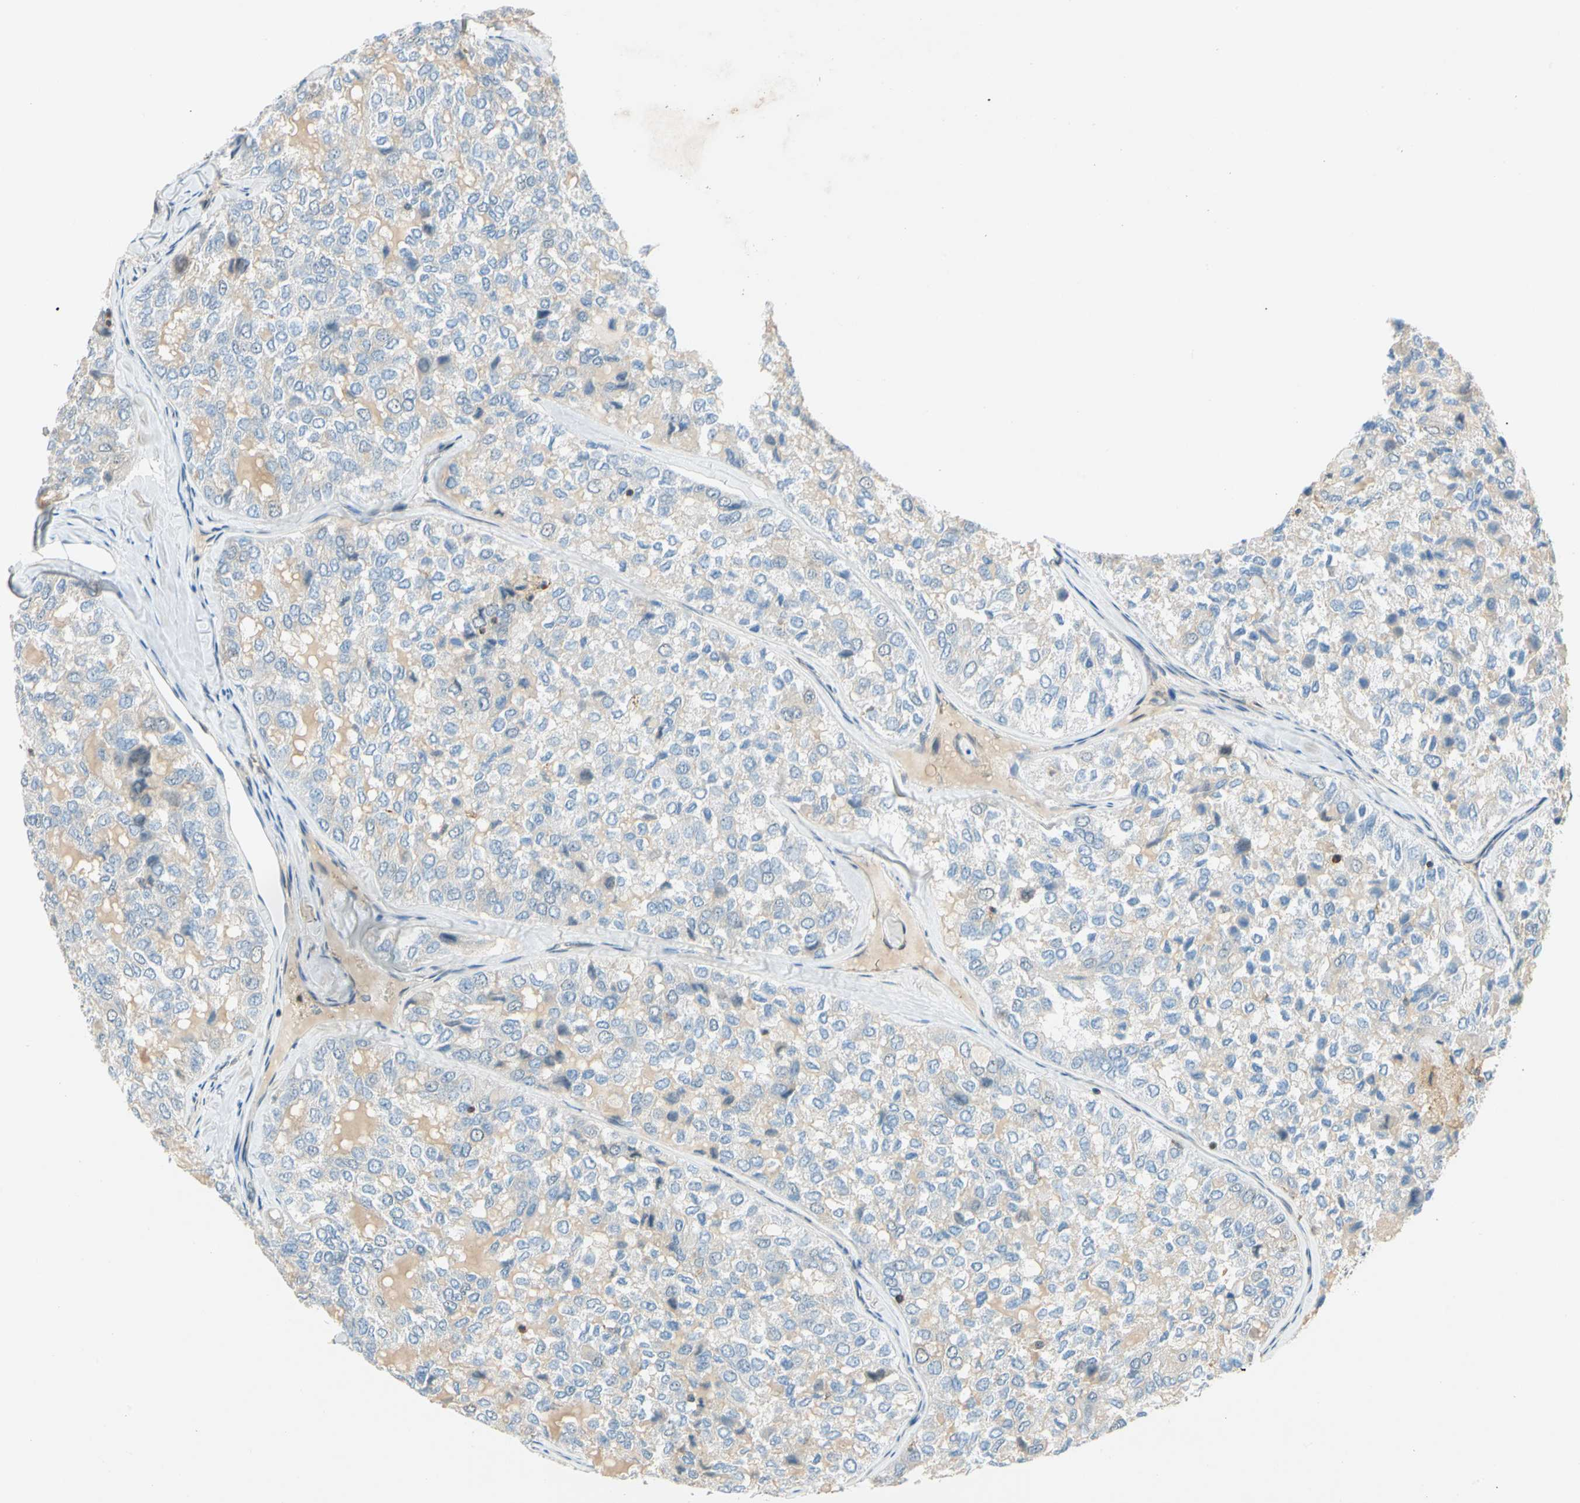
{"staining": {"intensity": "weak", "quantity": ">75%", "location": "cytoplasmic/membranous"}, "tissue": "thyroid cancer", "cell_type": "Tumor cells", "image_type": "cancer", "snomed": [{"axis": "morphology", "description": "Follicular adenoma carcinoma, NOS"}, {"axis": "topography", "description": "Thyroid gland"}], "caption": "Weak cytoplasmic/membranous expression is seen in about >75% of tumor cells in thyroid follicular adenoma carcinoma.", "gene": "WIPI1", "patient": {"sex": "male", "age": 75}}